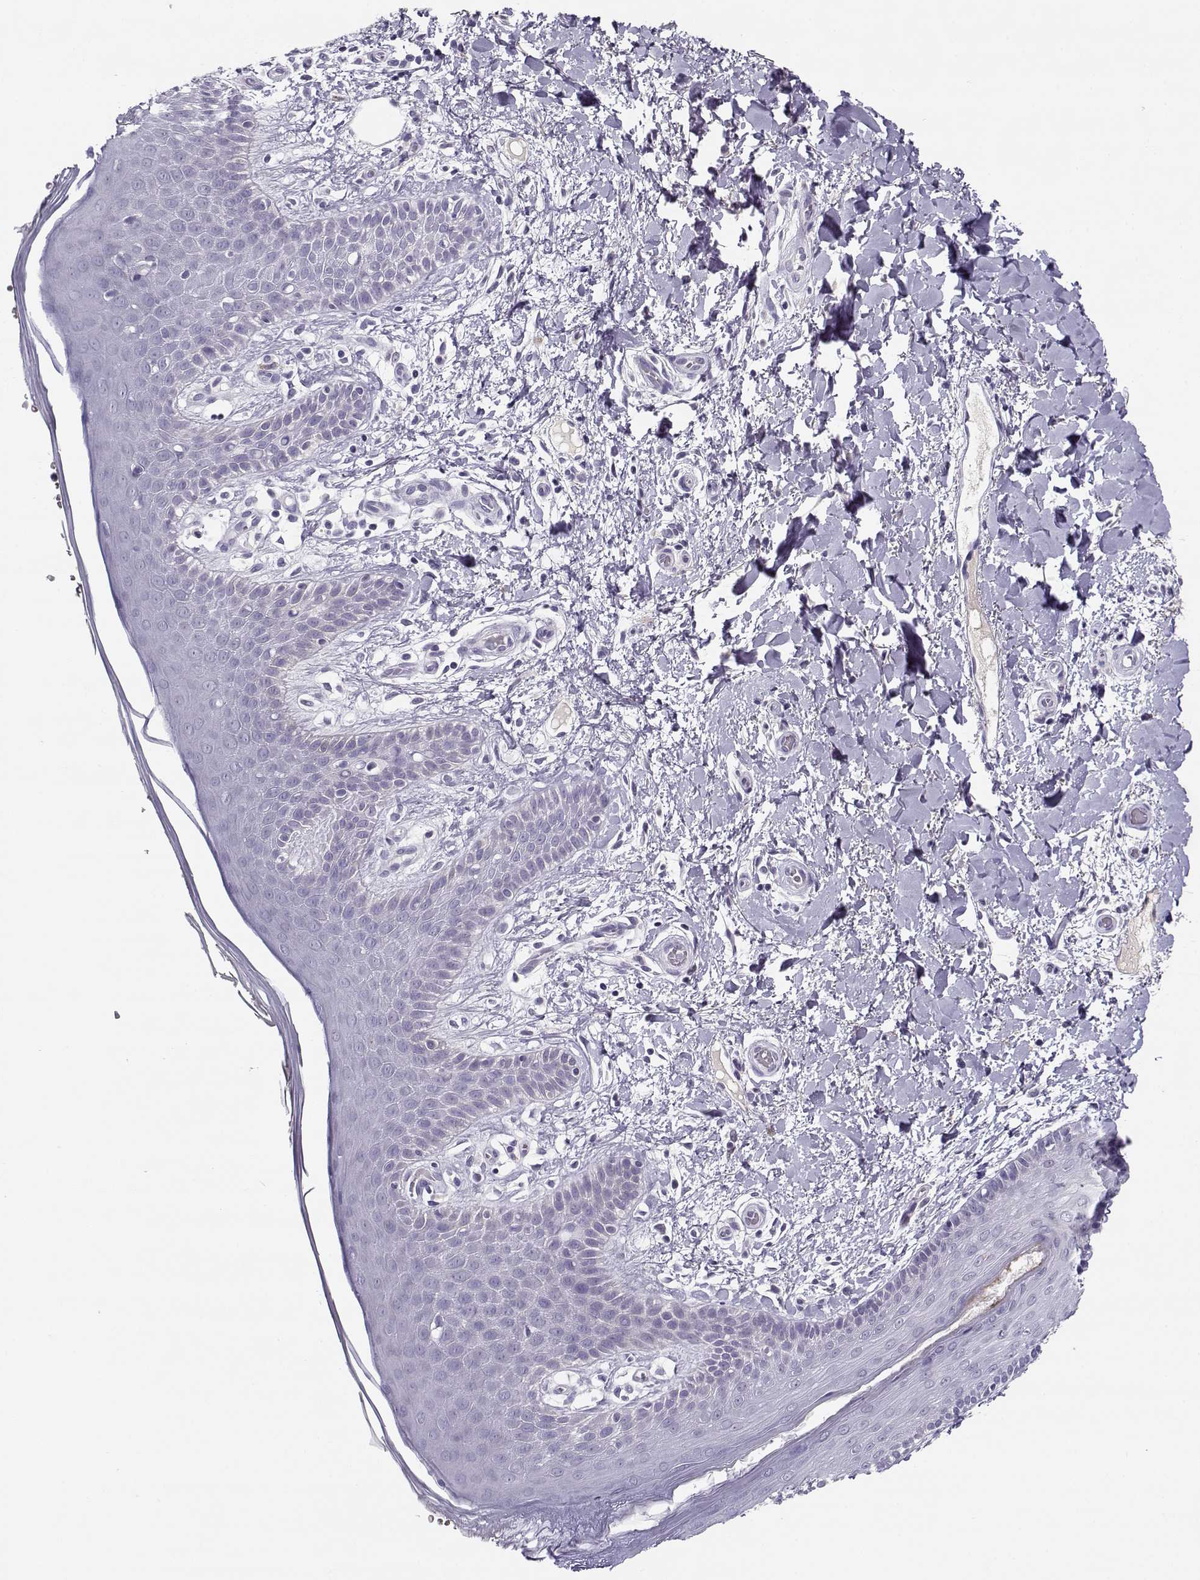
{"staining": {"intensity": "negative", "quantity": "none", "location": "none"}, "tissue": "skin", "cell_type": "Epidermal cells", "image_type": "normal", "snomed": [{"axis": "morphology", "description": "Normal tissue, NOS"}, {"axis": "topography", "description": "Anal"}], "caption": "Immunohistochemical staining of unremarkable skin displays no significant positivity in epidermal cells.", "gene": "CFAP77", "patient": {"sex": "male", "age": 36}}